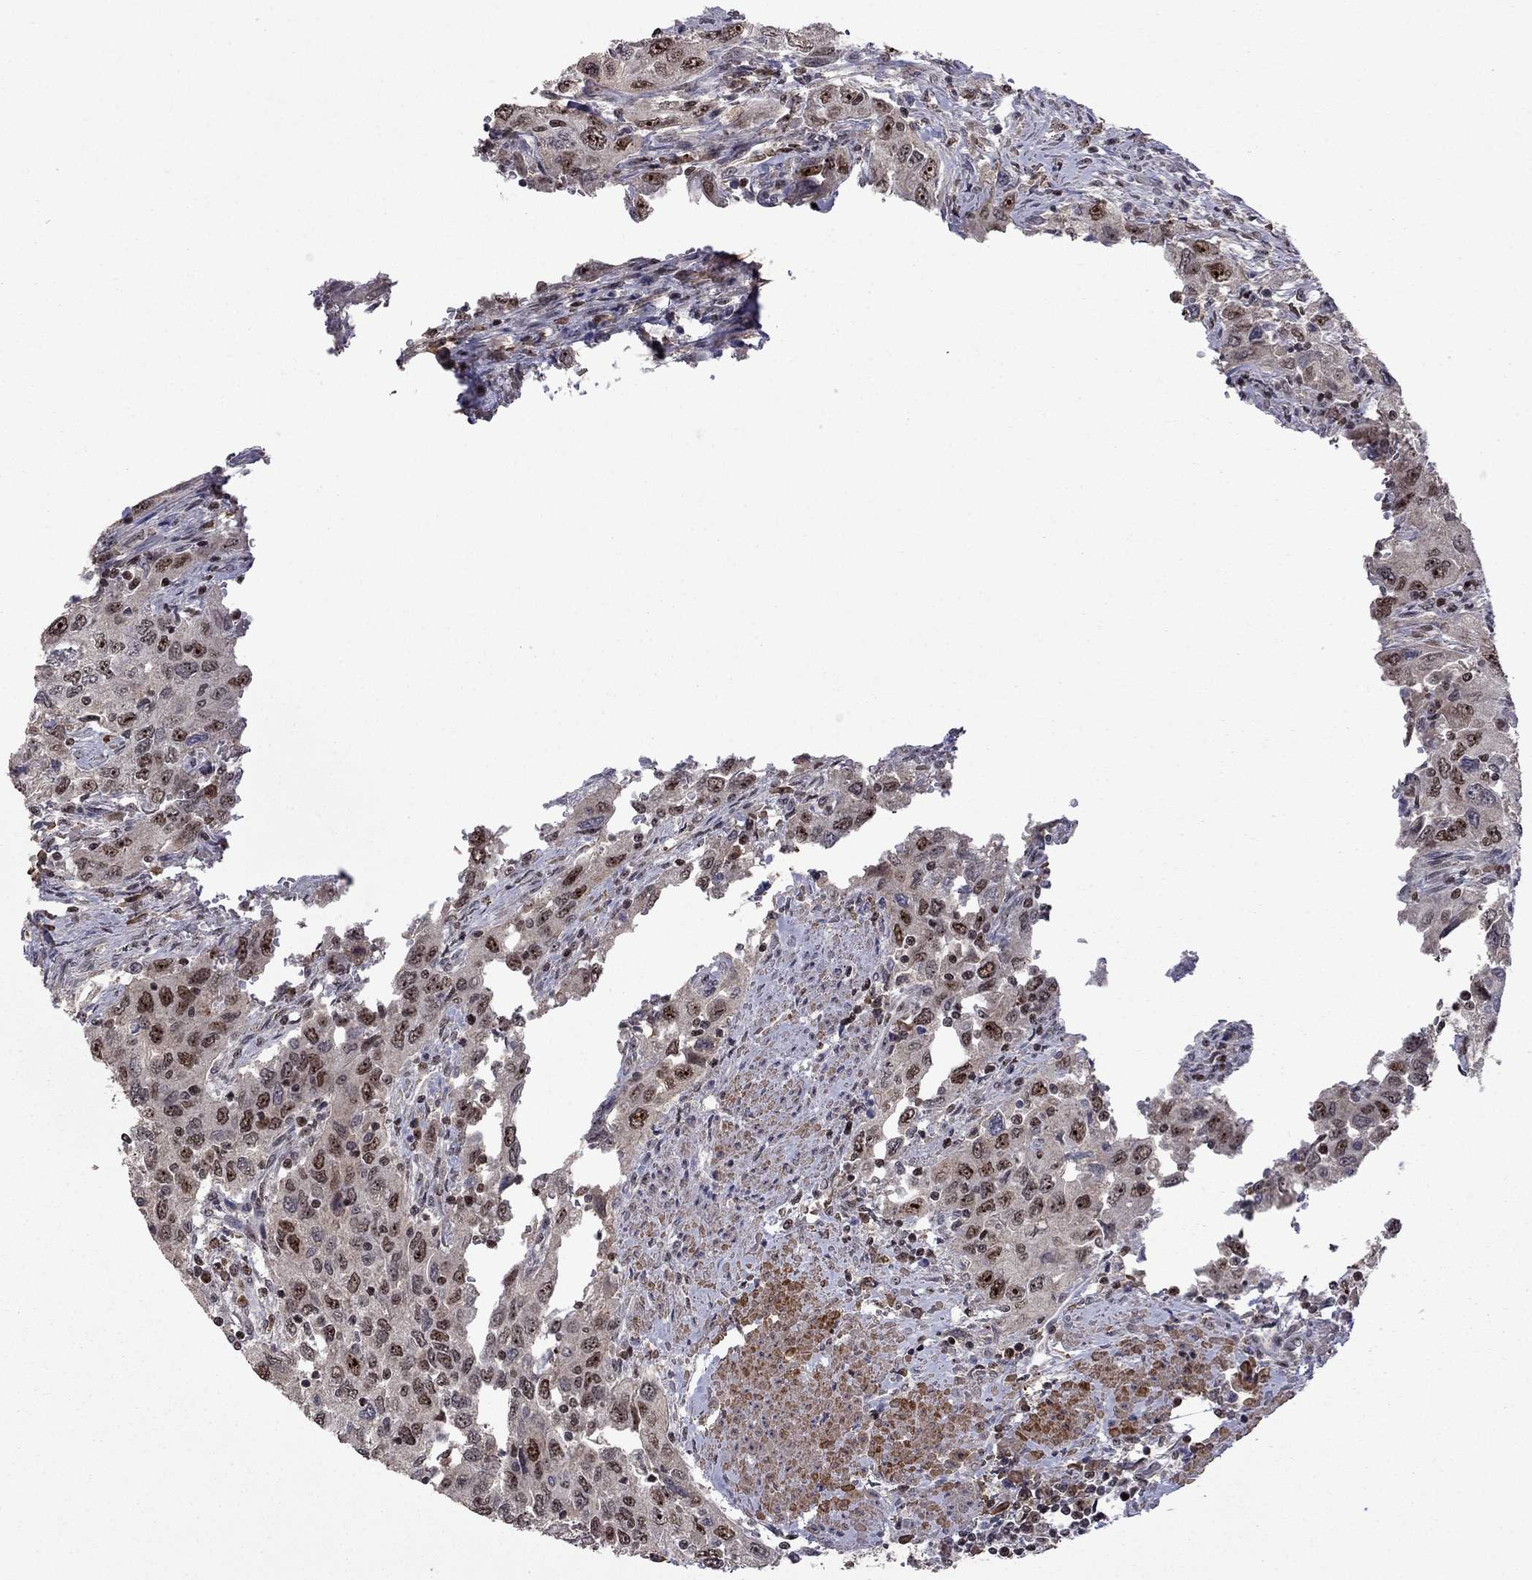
{"staining": {"intensity": "moderate", "quantity": "25%-75%", "location": "nuclear"}, "tissue": "urothelial cancer", "cell_type": "Tumor cells", "image_type": "cancer", "snomed": [{"axis": "morphology", "description": "Urothelial carcinoma, High grade"}, {"axis": "topography", "description": "Urinary bladder"}], "caption": "A brown stain labels moderate nuclear staining of a protein in human high-grade urothelial carcinoma tumor cells. (brown staining indicates protein expression, while blue staining denotes nuclei).", "gene": "SPOUT1", "patient": {"sex": "male", "age": 76}}